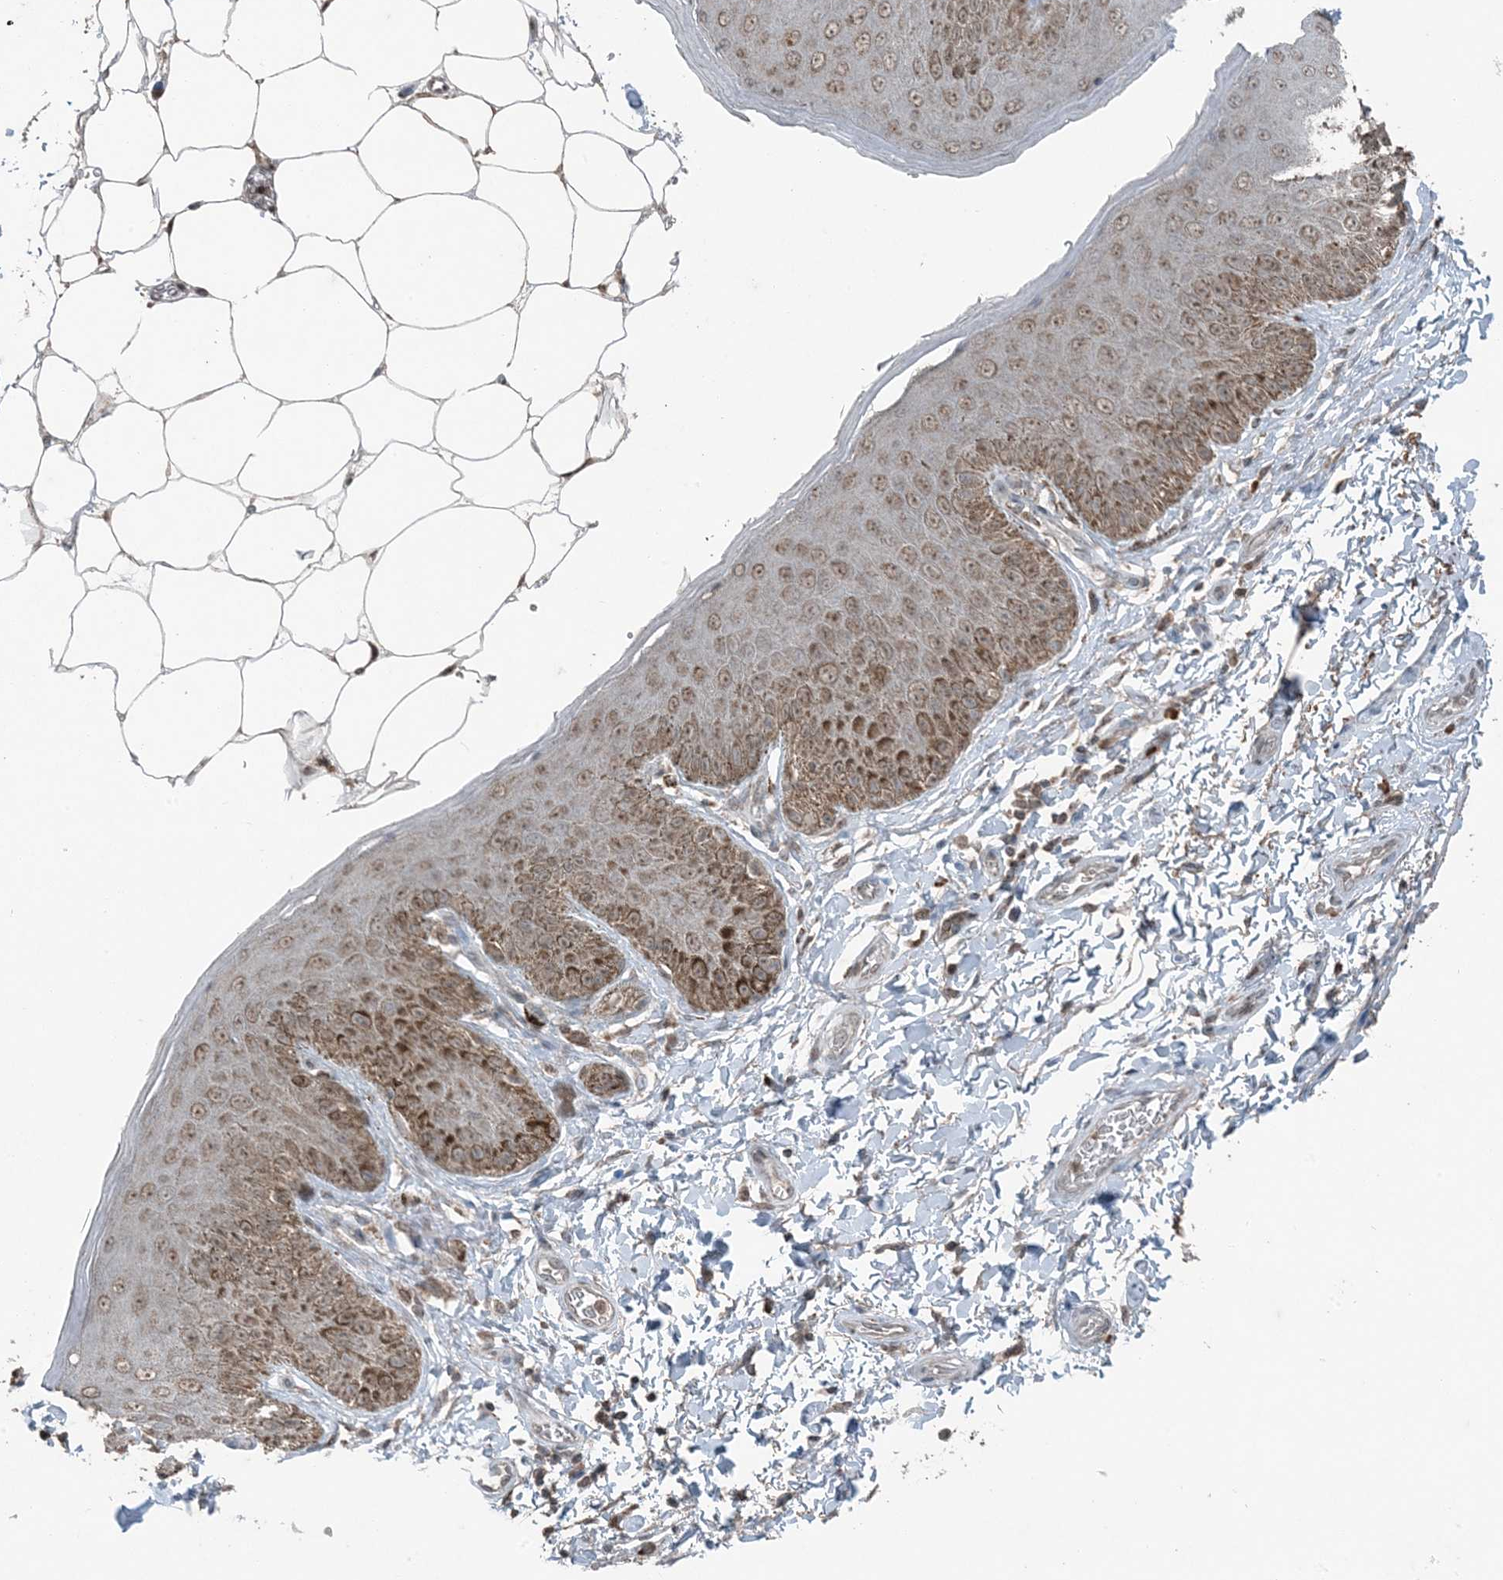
{"staining": {"intensity": "moderate", "quantity": ">75%", "location": "cytoplasmic/membranous,nuclear"}, "tissue": "skin", "cell_type": "Epidermal cells", "image_type": "normal", "snomed": [{"axis": "morphology", "description": "Normal tissue, NOS"}, {"axis": "topography", "description": "Anal"}], "caption": "This image reveals unremarkable skin stained with immunohistochemistry (IHC) to label a protein in brown. The cytoplasmic/membranous,nuclear of epidermal cells show moderate positivity for the protein. Nuclei are counter-stained blue.", "gene": "GNL1", "patient": {"sex": "male", "age": 44}}